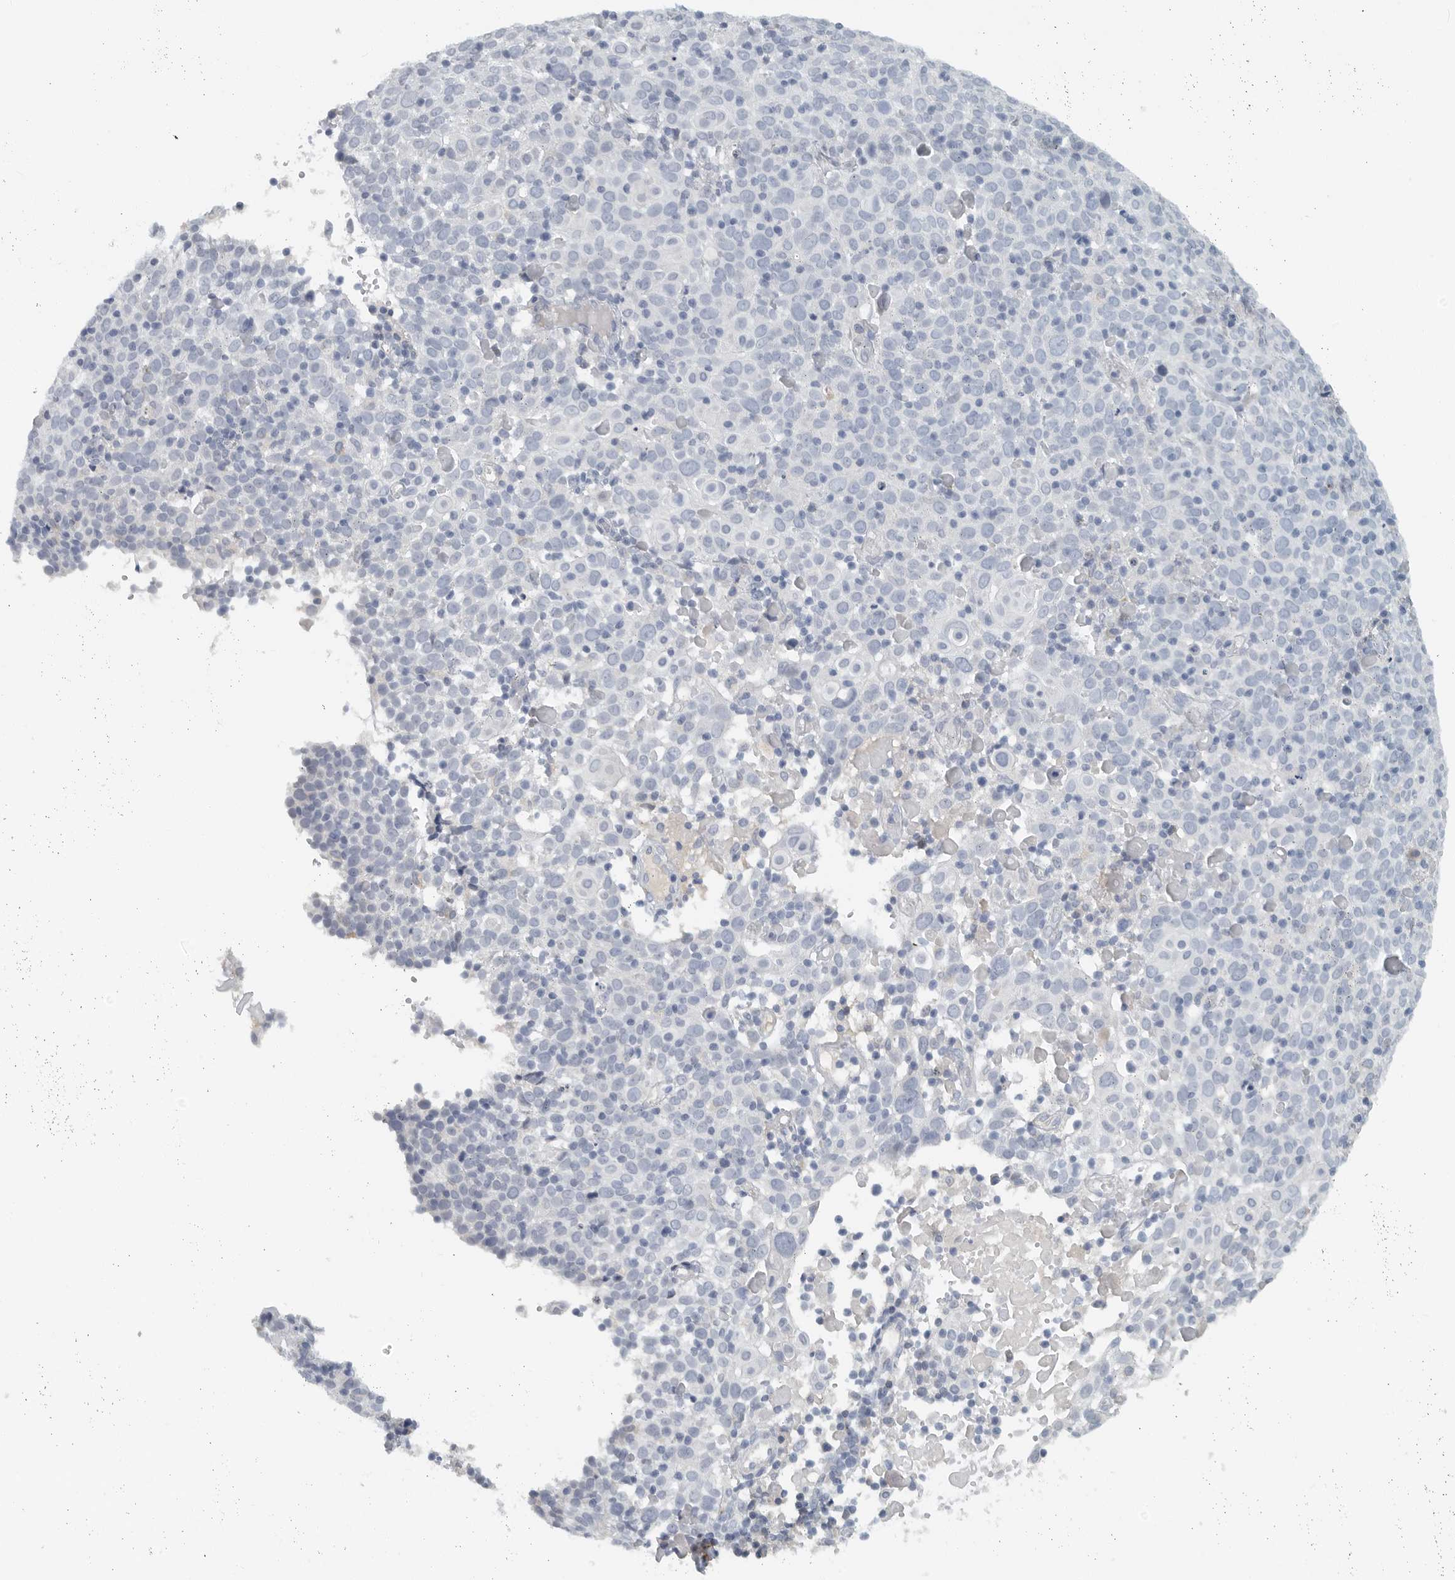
{"staining": {"intensity": "negative", "quantity": "none", "location": "none"}, "tissue": "cervical cancer", "cell_type": "Tumor cells", "image_type": "cancer", "snomed": [{"axis": "morphology", "description": "Squamous cell carcinoma, NOS"}, {"axis": "topography", "description": "Cervix"}], "caption": "DAB immunohistochemical staining of squamous cell carcinoma (cervical) displays no significant expression in tumor cells.", "gene": "PAM", "patient": {"sex": "female", "age": 74}}